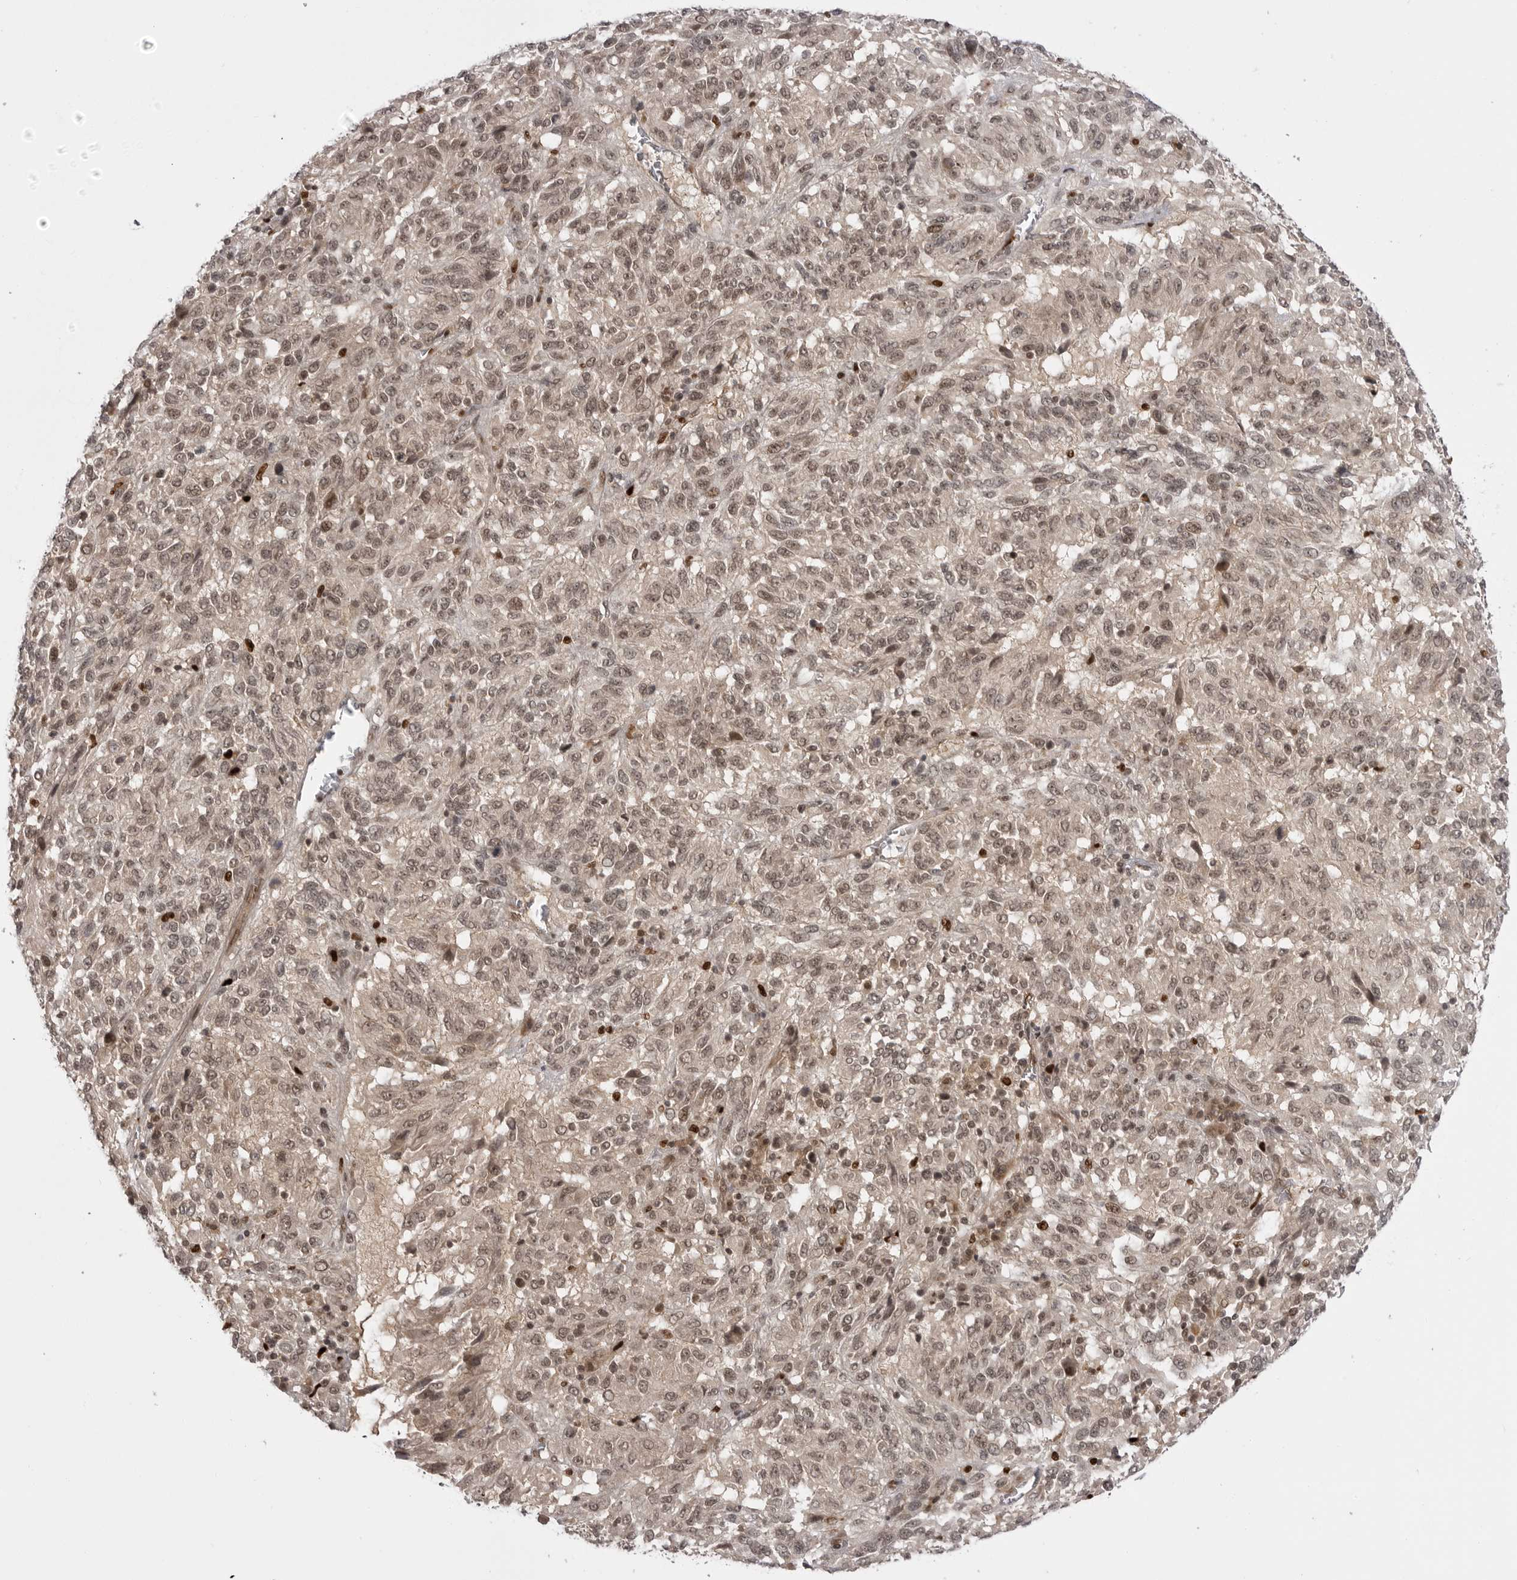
{"staining": {"intensity": "weak", "quantity": "25%-75%", "location": "nuclear"}, "tissue": "melanoma", "cell_type": "Tumor cells", "image_type": "cancer", "snomed": [{"axis": "morphology", "description": "Malignant melanoma, Metastatic site"}, {"axis": "topography", "description": "Lung"}], "caption": "This micrograph exhibits malignant melanoma (metastatic site) stained with IHC to label a protein in brown. The nuclear of tumor cells show weak positivity for the protein. Nuclei are counter-stained blue.", "gene": "PTK2B", "patient": {"sex": "male", "age": 64}}